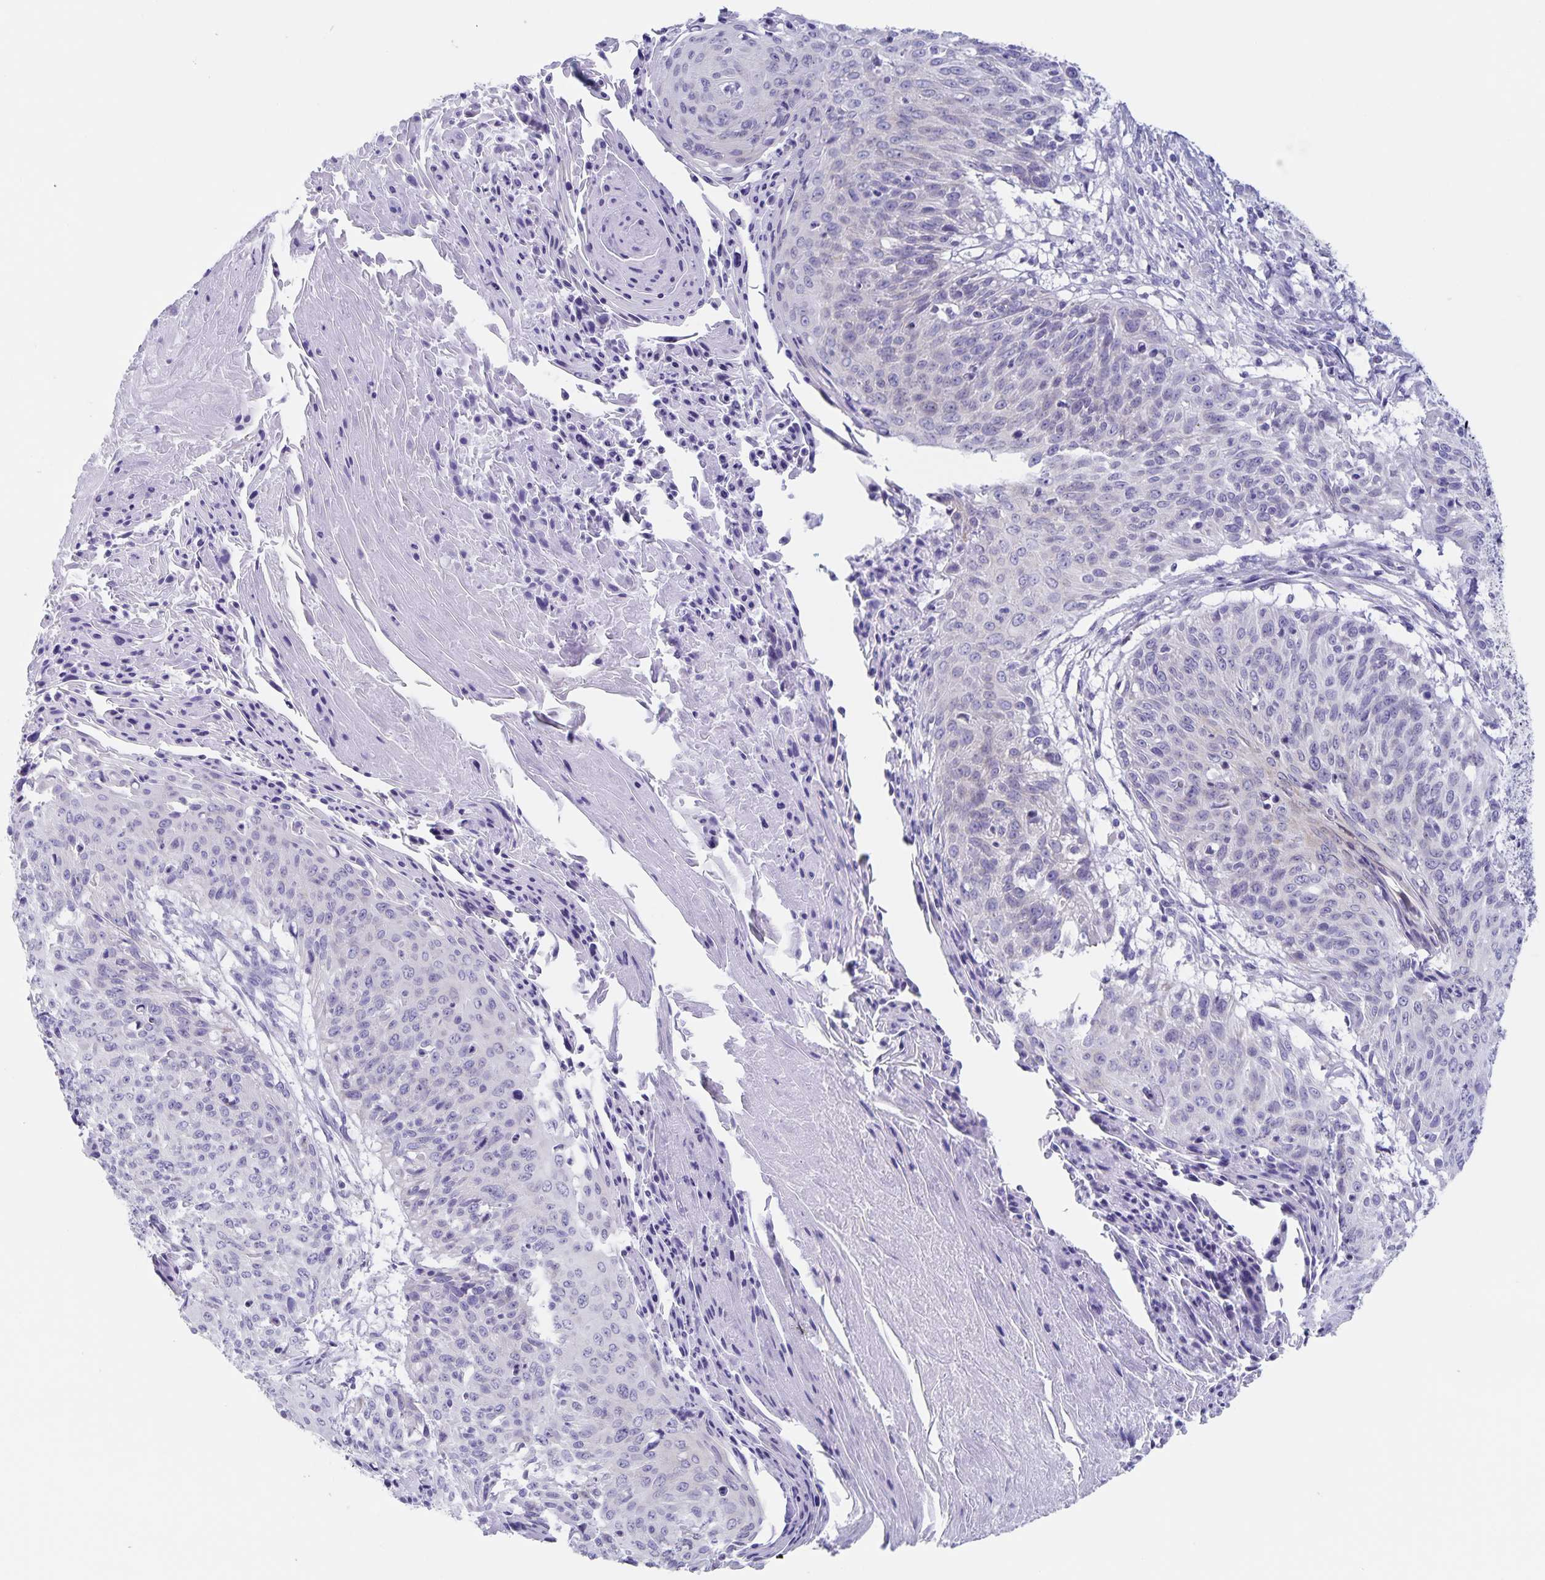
{"staining": {"intensity": "negative", "quantity": "none", "location": "none"}, "tissue": "cervical cancer", "cell_type": "Tumor cells", "image_type": "cancer", "snomed": [{"axis": "morphology", "description": "Squamous cell carcinoma, NOS"}, {"axis": "topography", "description": "Cervix"}], "caption": "An IHC photomicrograph of cervical cancer (squamous cell carcinoma) is shown. There is no staining in tumor cells of cervical cancer (squamous cell carcinoma).", "gene": "AQP4", "patient": {"sex": "female", "age": 45}}